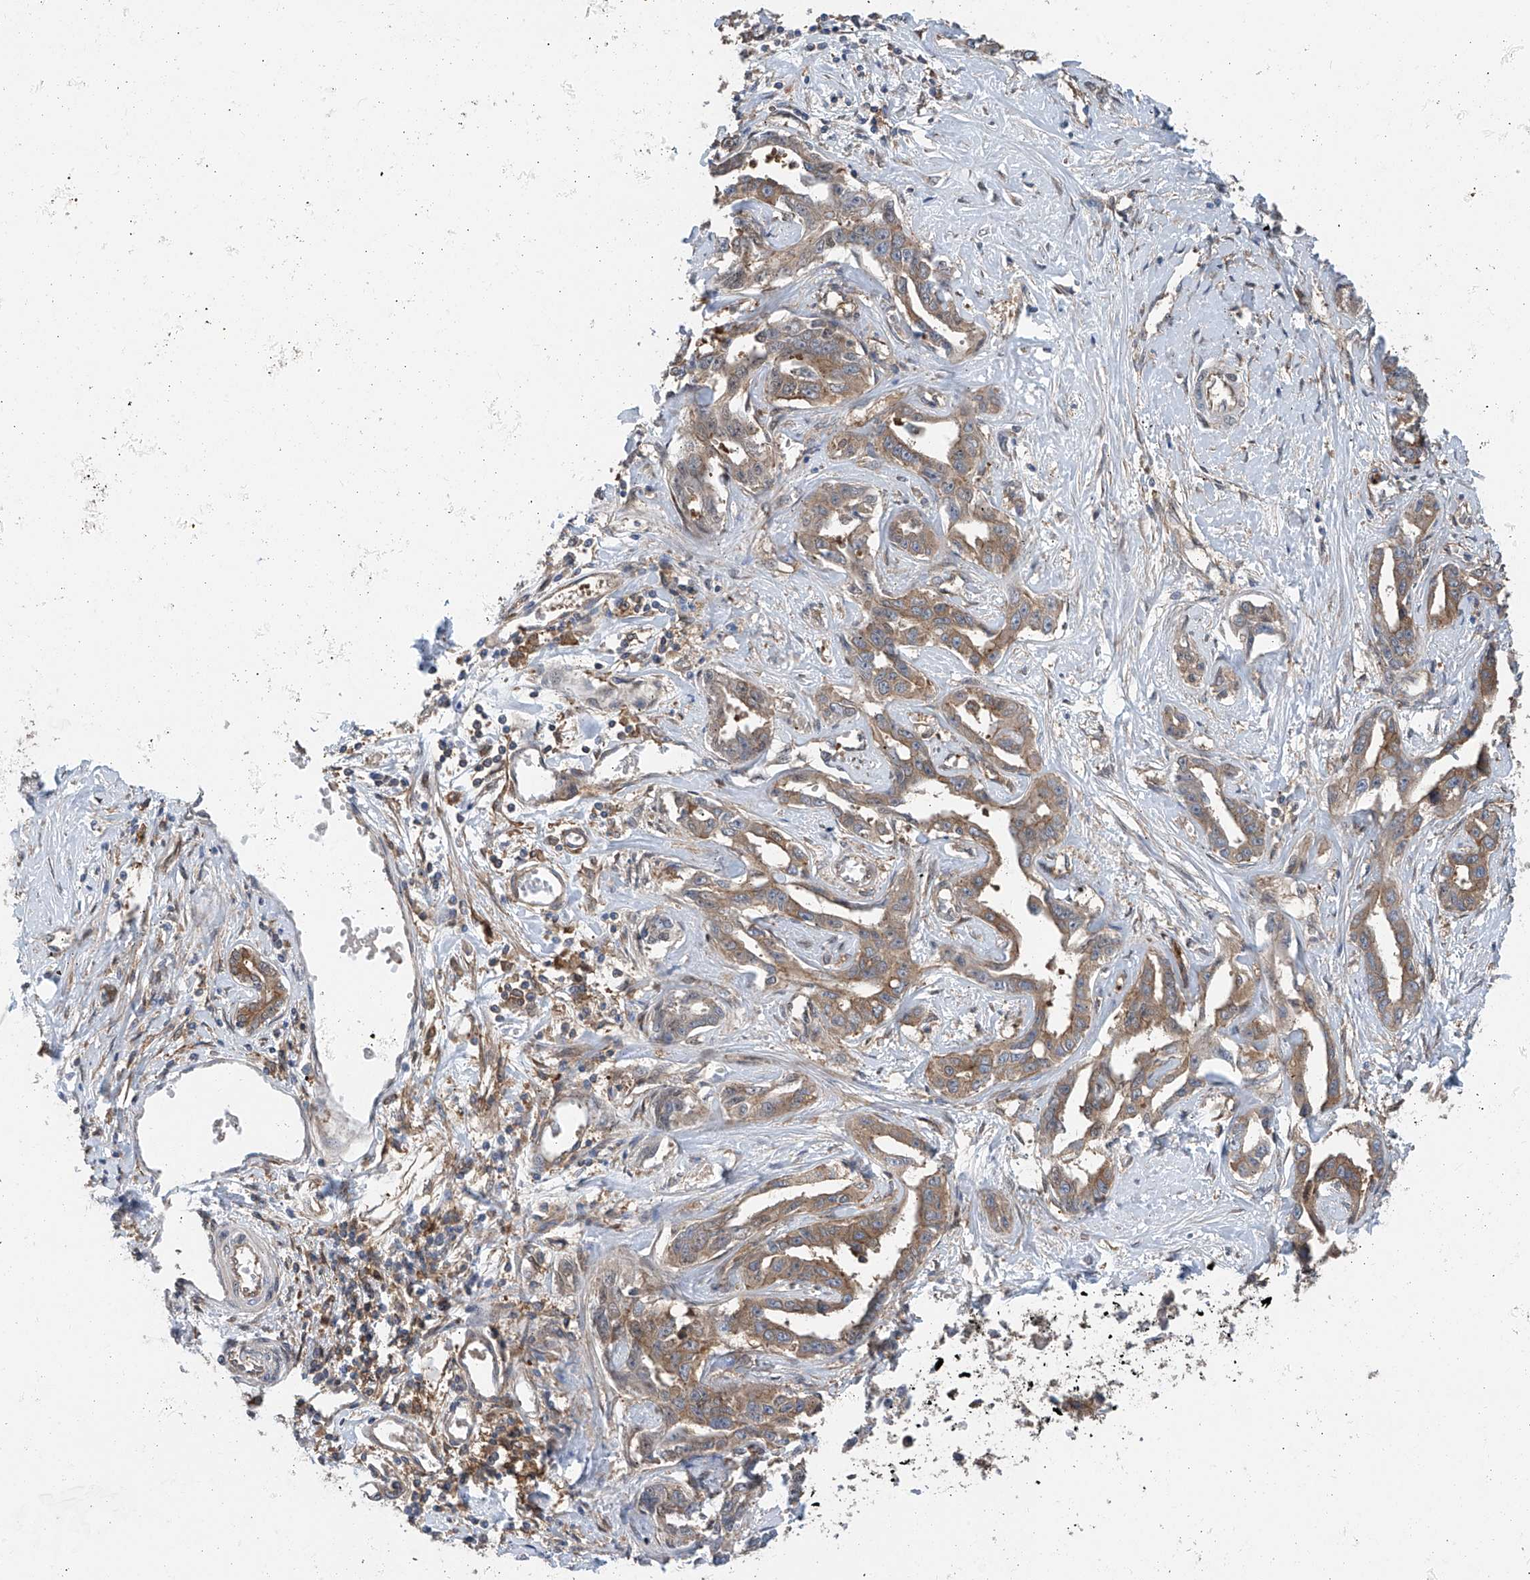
{"staining": {"intensity": "moderate", "quantity": ">75%", "location": "cytoplasmic/membranous"}, "tissue": "liver cancer", "cell_type": "Tumor cells", "image_type": "cancer", "snomed": [{"axis": "morphology", "description": "Cholangiocarcinoma"}, {"axis": "topography", "description": "Liver"}], "caption": "This histopathology image reveals IHC staining of human liver cancer, with medium moderate cytoplasmic/membranous staining in about >75% of tumor cells.", "gene": "CHPF", "patient": {"sex": "male", "age": 59}}